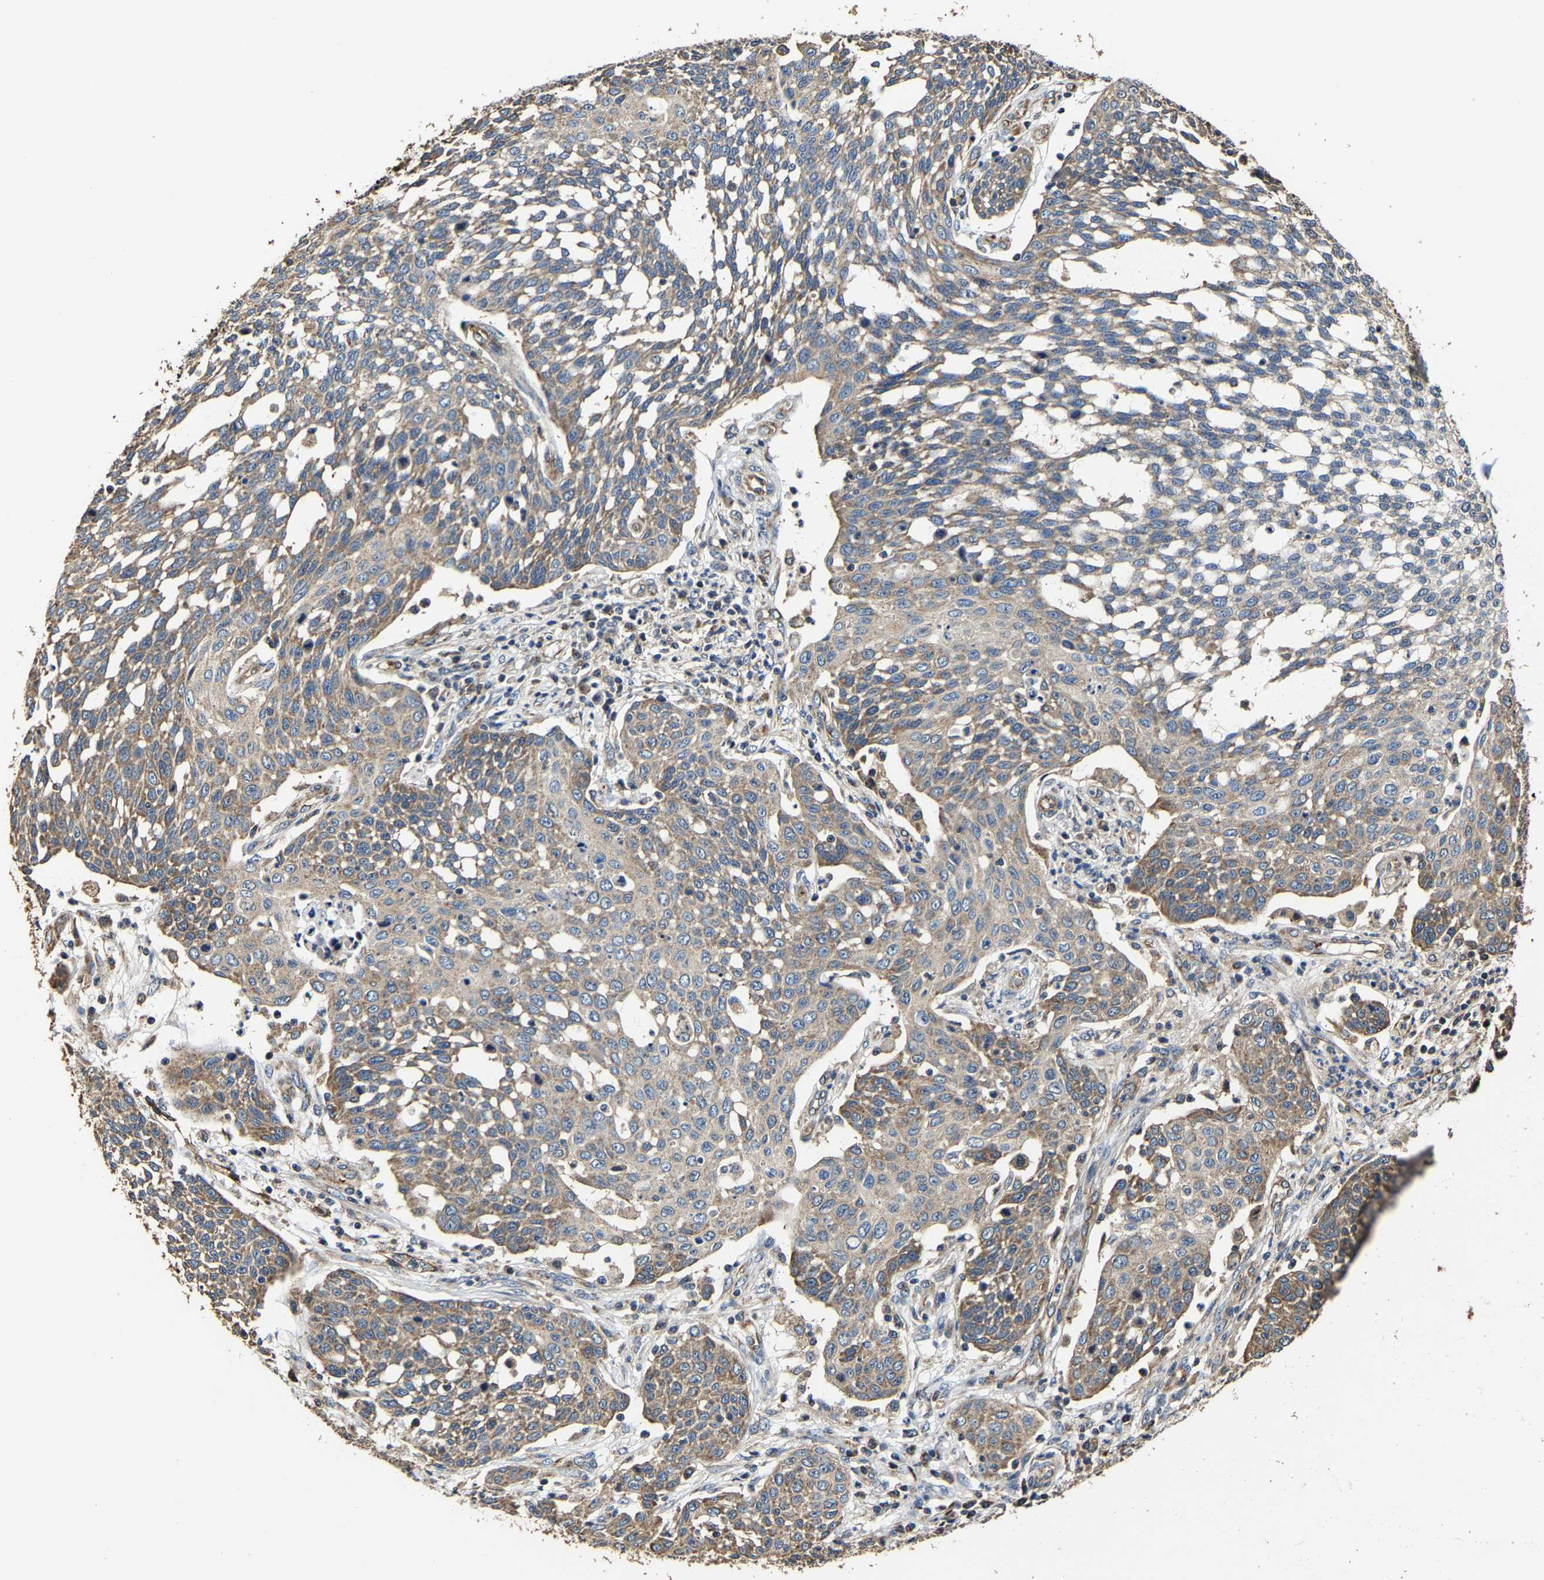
{"staining": {"intensity": "moderate", "quantity": "25%-75%", "location": "cytoplasmic/membranous"}, "tissue": "cervical cancer", "cell_type": "Tumor cells", "image_type": "cancer", "snomed": [{"axis": "morphology", "description": "Squamous cell carcinoma, NOS"}, {"axis": "topography", "description": "Cervix"}], "caption": "Human cervical cancer (squamous cell carcinoma) stained for a protein (brown) demonstrates moderate cytoplasmic/membranous positive staining in about 25%-75% of tumor cells.", "gene": "GFRA3", "patient": {"sex": "female", "age": 34}}